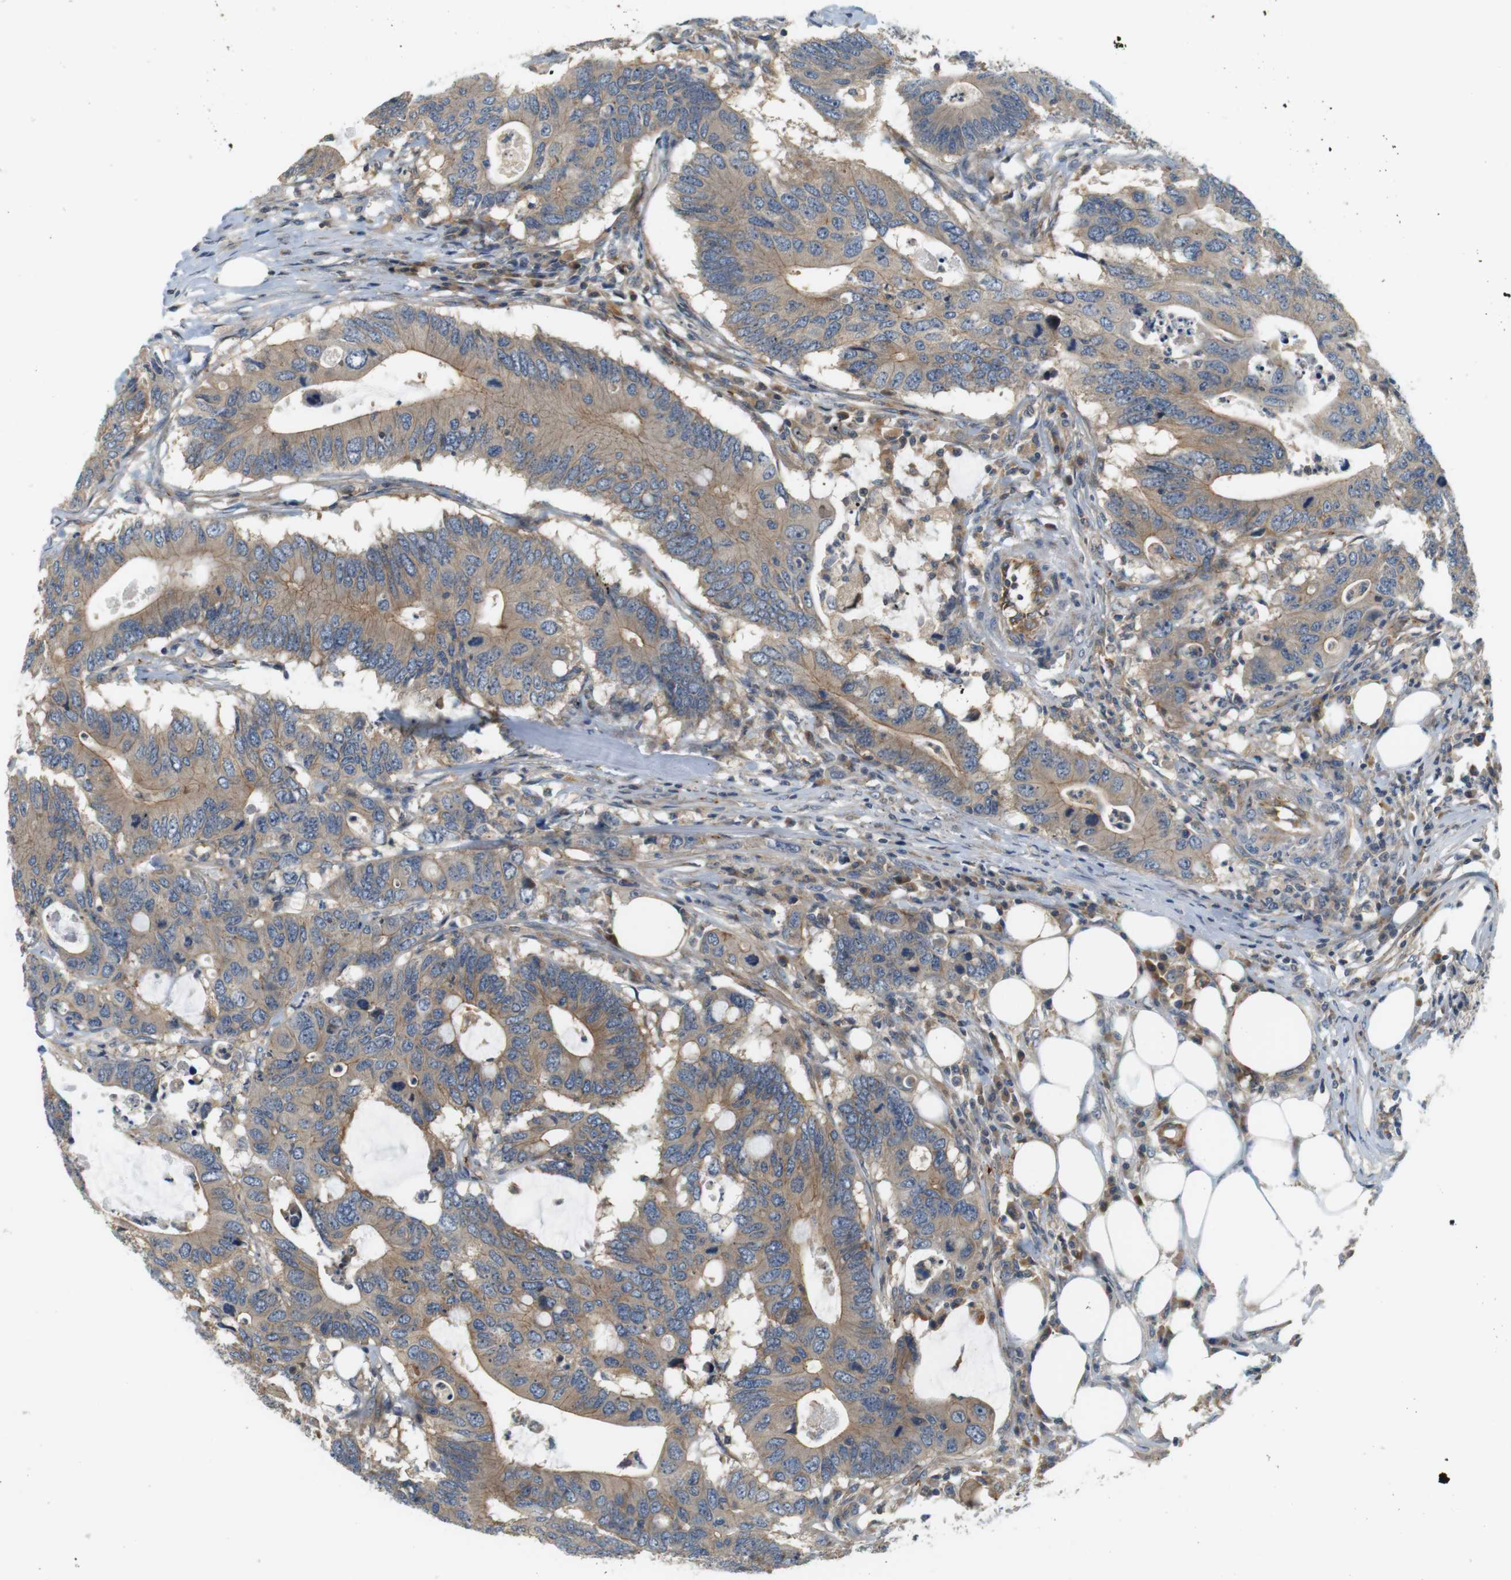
{"staining": {"intensity": "weak", "quantity": ">75%", "location": "cytoplasmic/membranous"}, "tissue": "colorectal cancer", "cell_type": "Tumor cells", "image_type": "cancer", "snomed": [{"axis": "morphology", "description": "Adenocarcinoma, NOS"}, {"axis": "topography", "description": "Colon"}], "caption": "Protein expression analysis of human colorectal cancer (adenocarcinoma) reveals weak cytoplasmic/membranous expression in about >75% of tumor cells.", "gene": "SH3GLB1", "patient": {"sex": "male", "age": 71}}